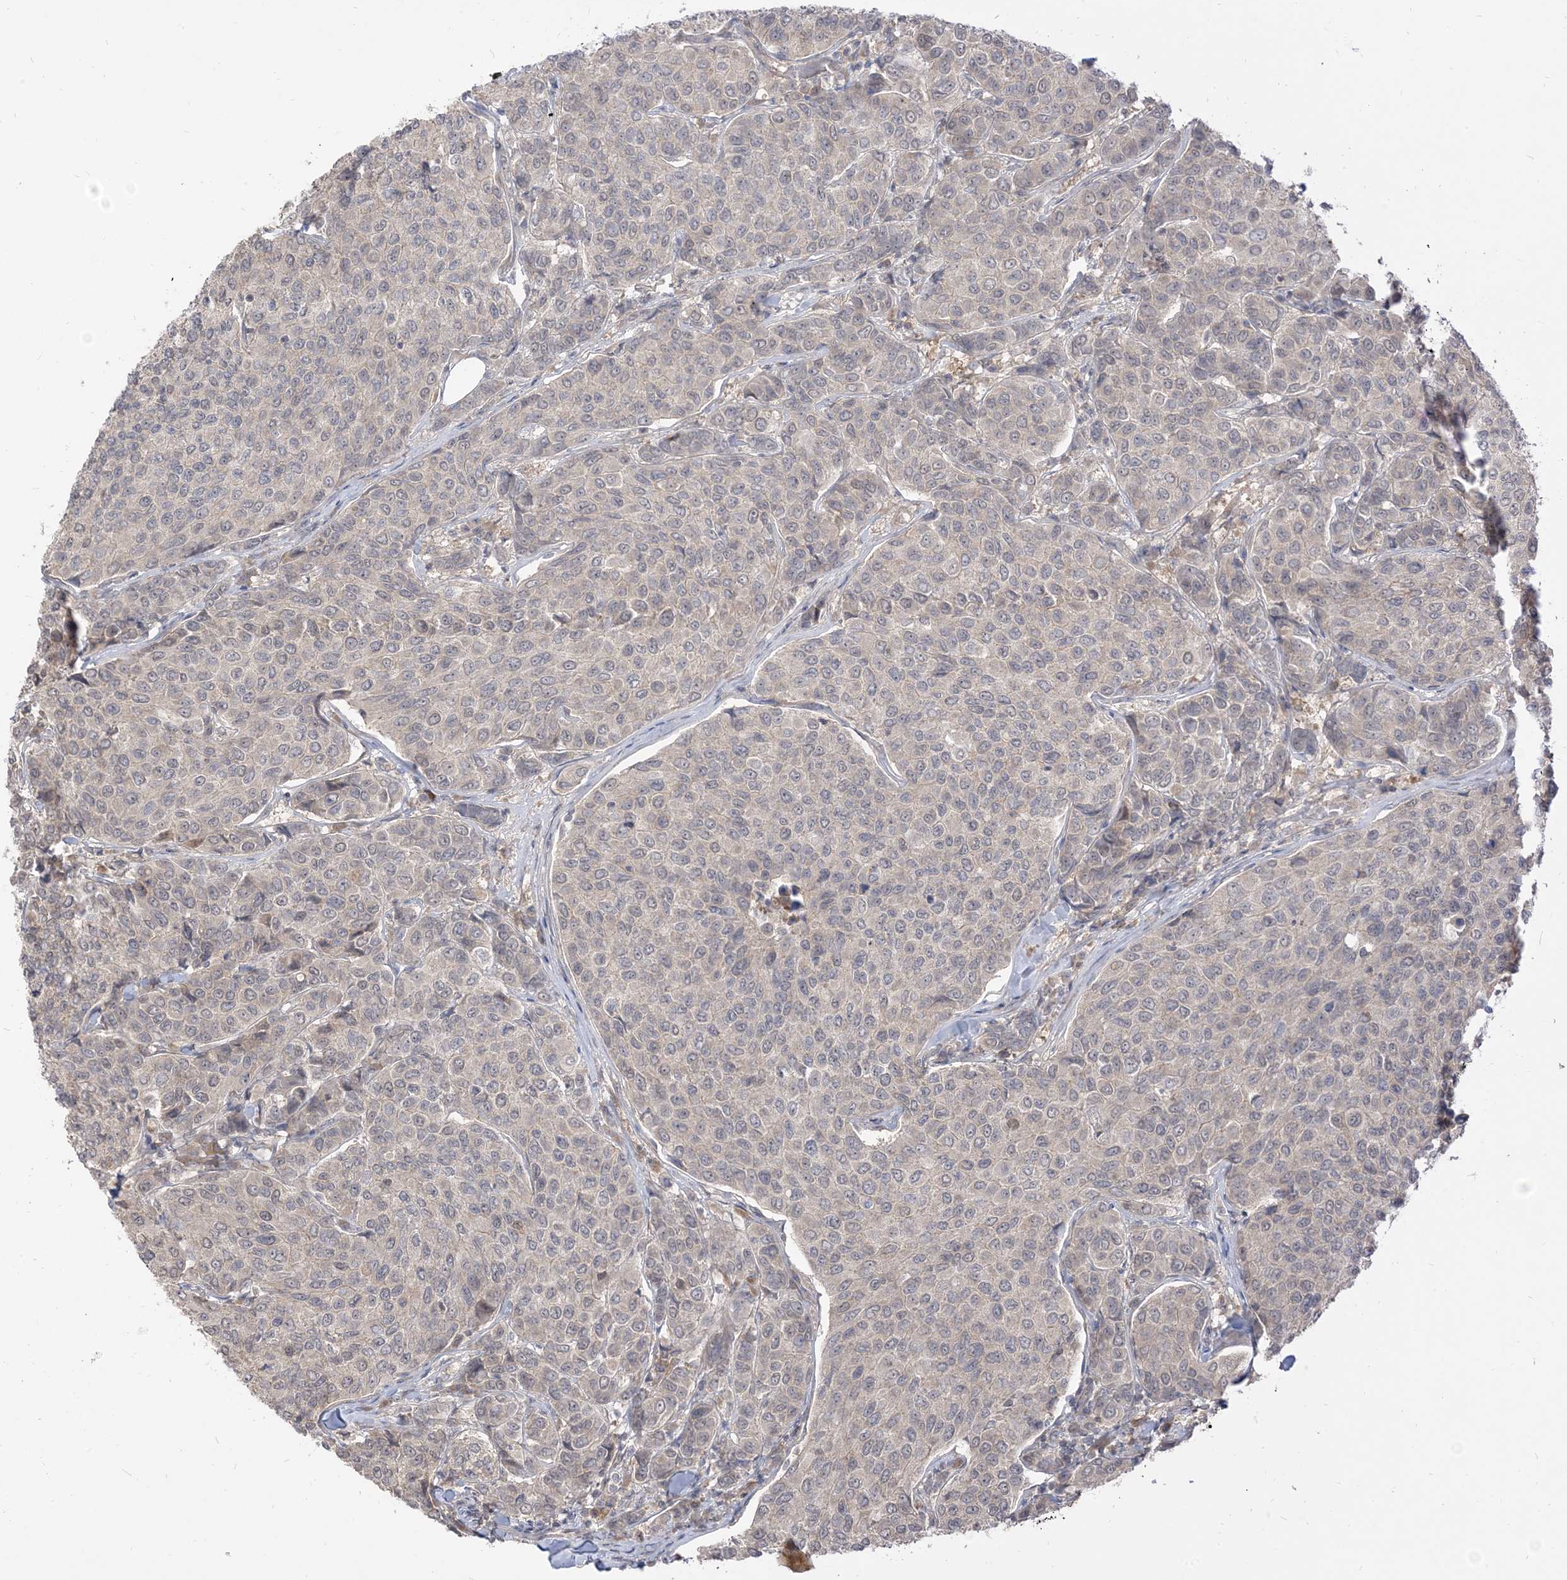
{"staining": {"intensity": "negative", "quantity": "none", "location": "none"}, "tissue": "breast cancer", "cell_type": "Tumor cells", "image_type": "cancer", "snomed": [{"axis": "morphology", "description": "Duct carcinoma"}, {"axis": "topography", "description": "Breast"}], "caption": "The micrograph shows no significant expression in tumor cells of breast cancer (invasive ductal carcinoma).", "gene": "TBCC", "patient": {"sex": "female", "age": 55}}